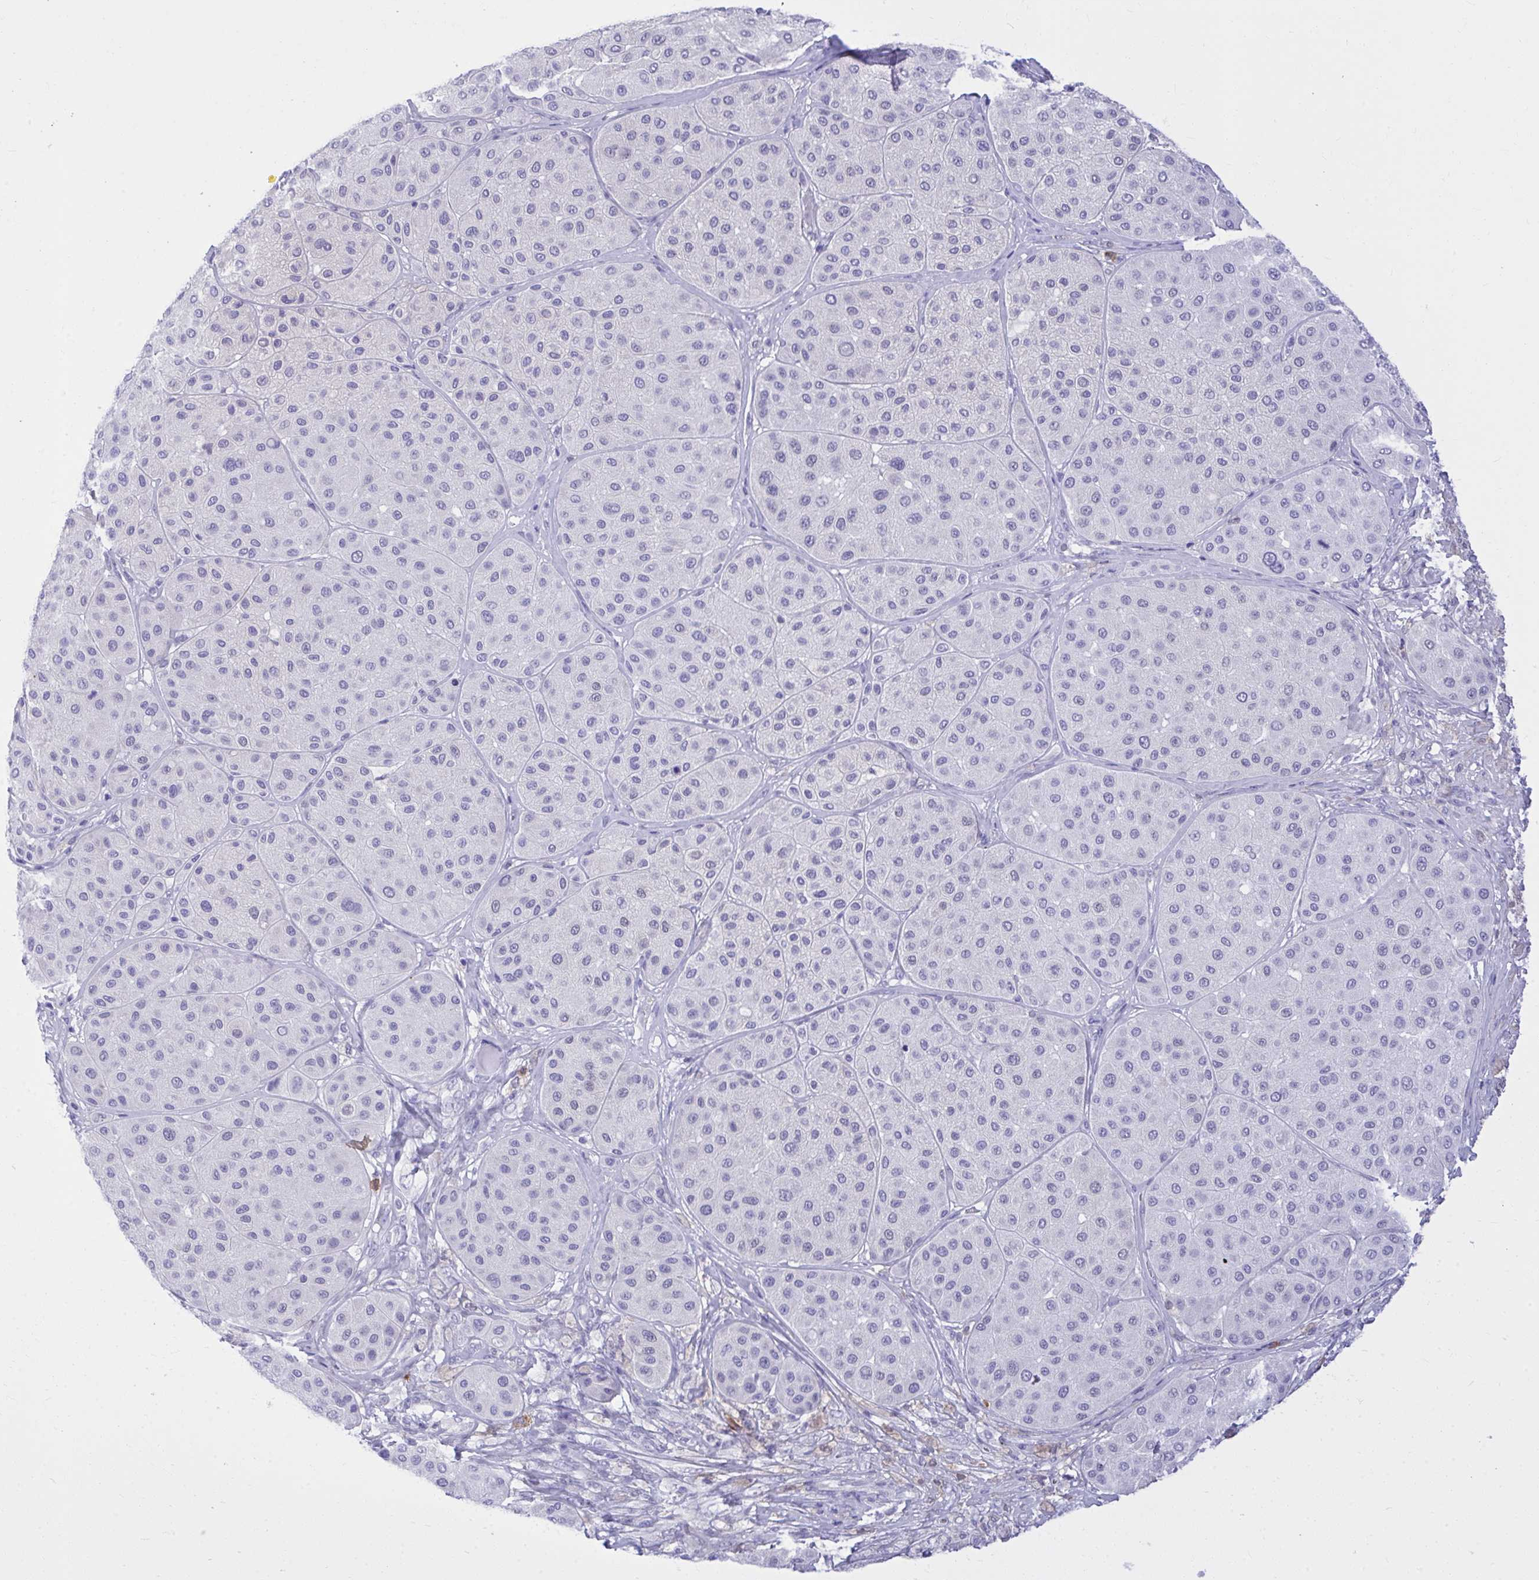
{"staining": {"intensity": "negative", "quantity": "none", "location": "none"}, "tissue": "melanoma", "cell_type": "Tumor cells", "image_type": "cancer", "snomed": [{"axis": "morphology", "description": "Malignant melanoma, Metastatic site"}, {"axis": "topography", "description": "Smooth muscle"}], "caption": "This histopathology image is of malignant melanoma (metastatic site) stained with immunohistochemistry (IHC) to label a protein in brown with the nuclei are counter-stained blue. There is no staining in tumor cells.", "gene": "PSD", "patient": {"sex": "male", "age": 41}}